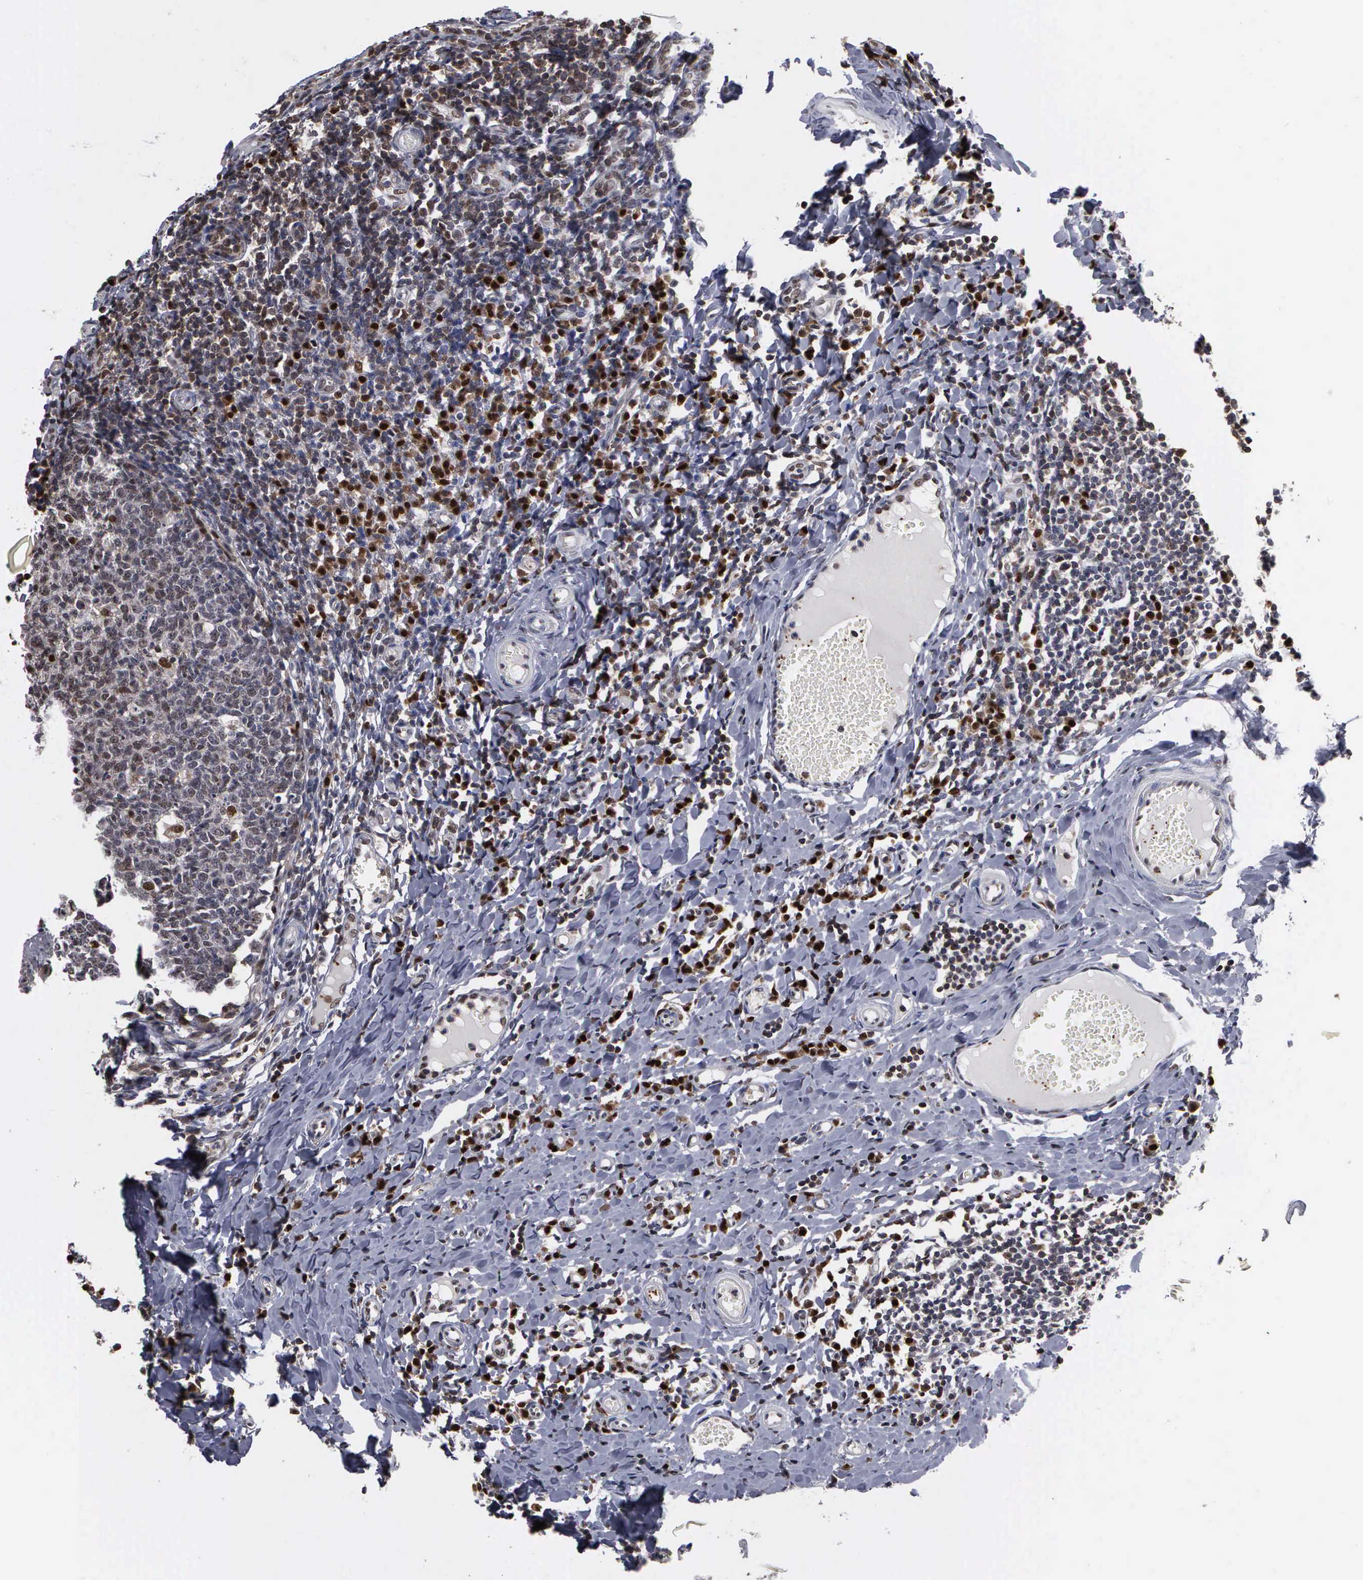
{"staining": {"intensity": "moderate", "quantity": "25%-75%", "location": "nuclear"}, "tissue": "tonsil", "cell_type": "Germinal center cells", "image_type": "normal", "snomed": [{"axis": "morphology", "description": "Normal tissue, NOS"}, {"axis": "topography", "description": "Tonsil"}], "caption": "This photomicrograph demonstrates IHC staining of benign tonsil, with medium moderate nuclear positivity in about 25%-75% of germinal center cells.", "gene": "TRMT5", "patient": {"sex": "male", "age": 6}}